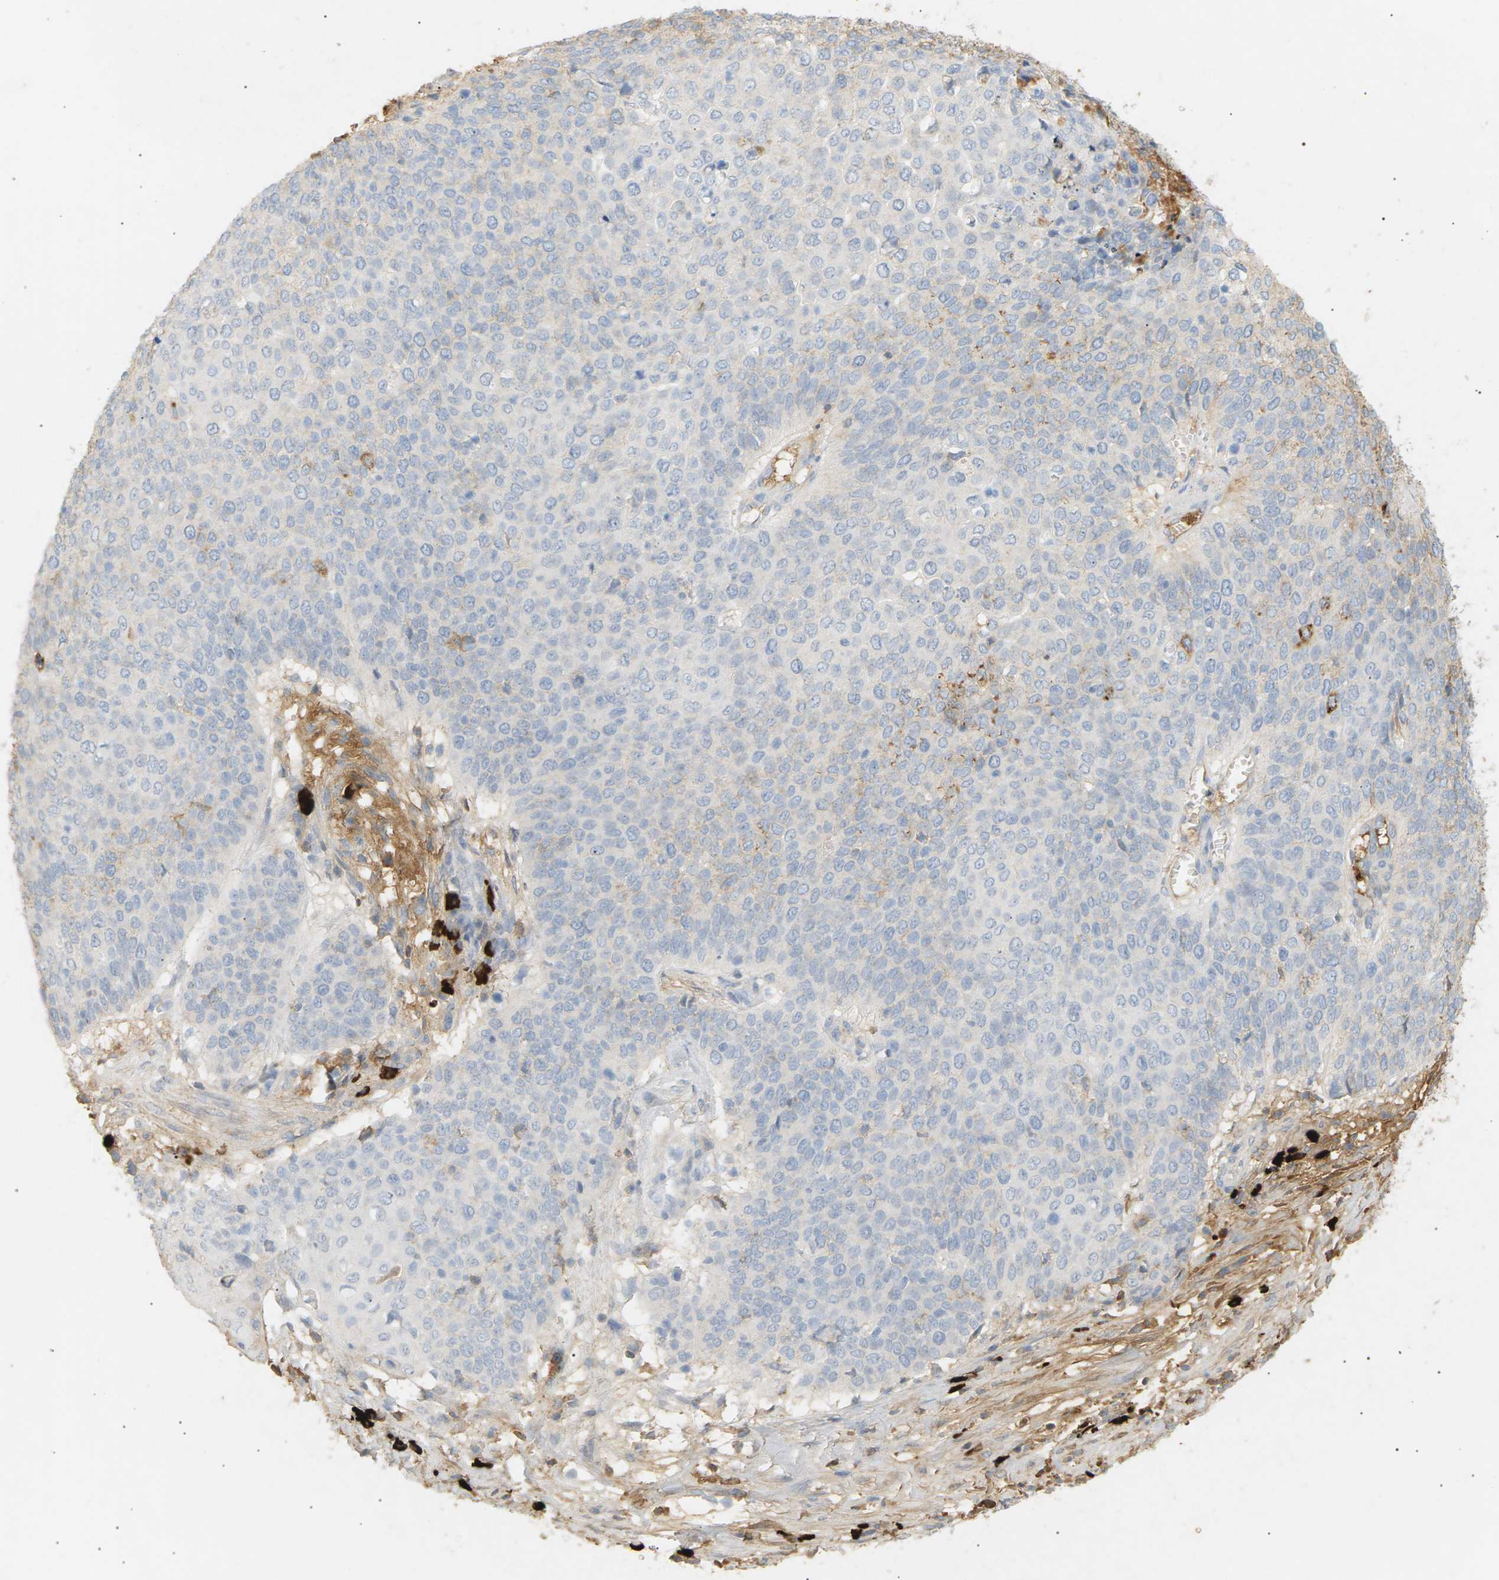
{"staining": {"intensity": "negative", "quantity": "none", "location": "none"}, "tissue": "cervical cancer", "cell_type": "Tumor cells", "image_type": "cancer", "snomed": [{"axis": "morphology", "description": "Squamous cell carcinoma, NOS"}, {"axis": "topography", "description": "Cervix"}], "caption": "Cervical cancer (squamous cell carcinoma) stained for a protein using immunohistochemistry displays no positivity tumor cells.", "gene": "IGLC3", "patient": {"sex": "female", "age": 39}}